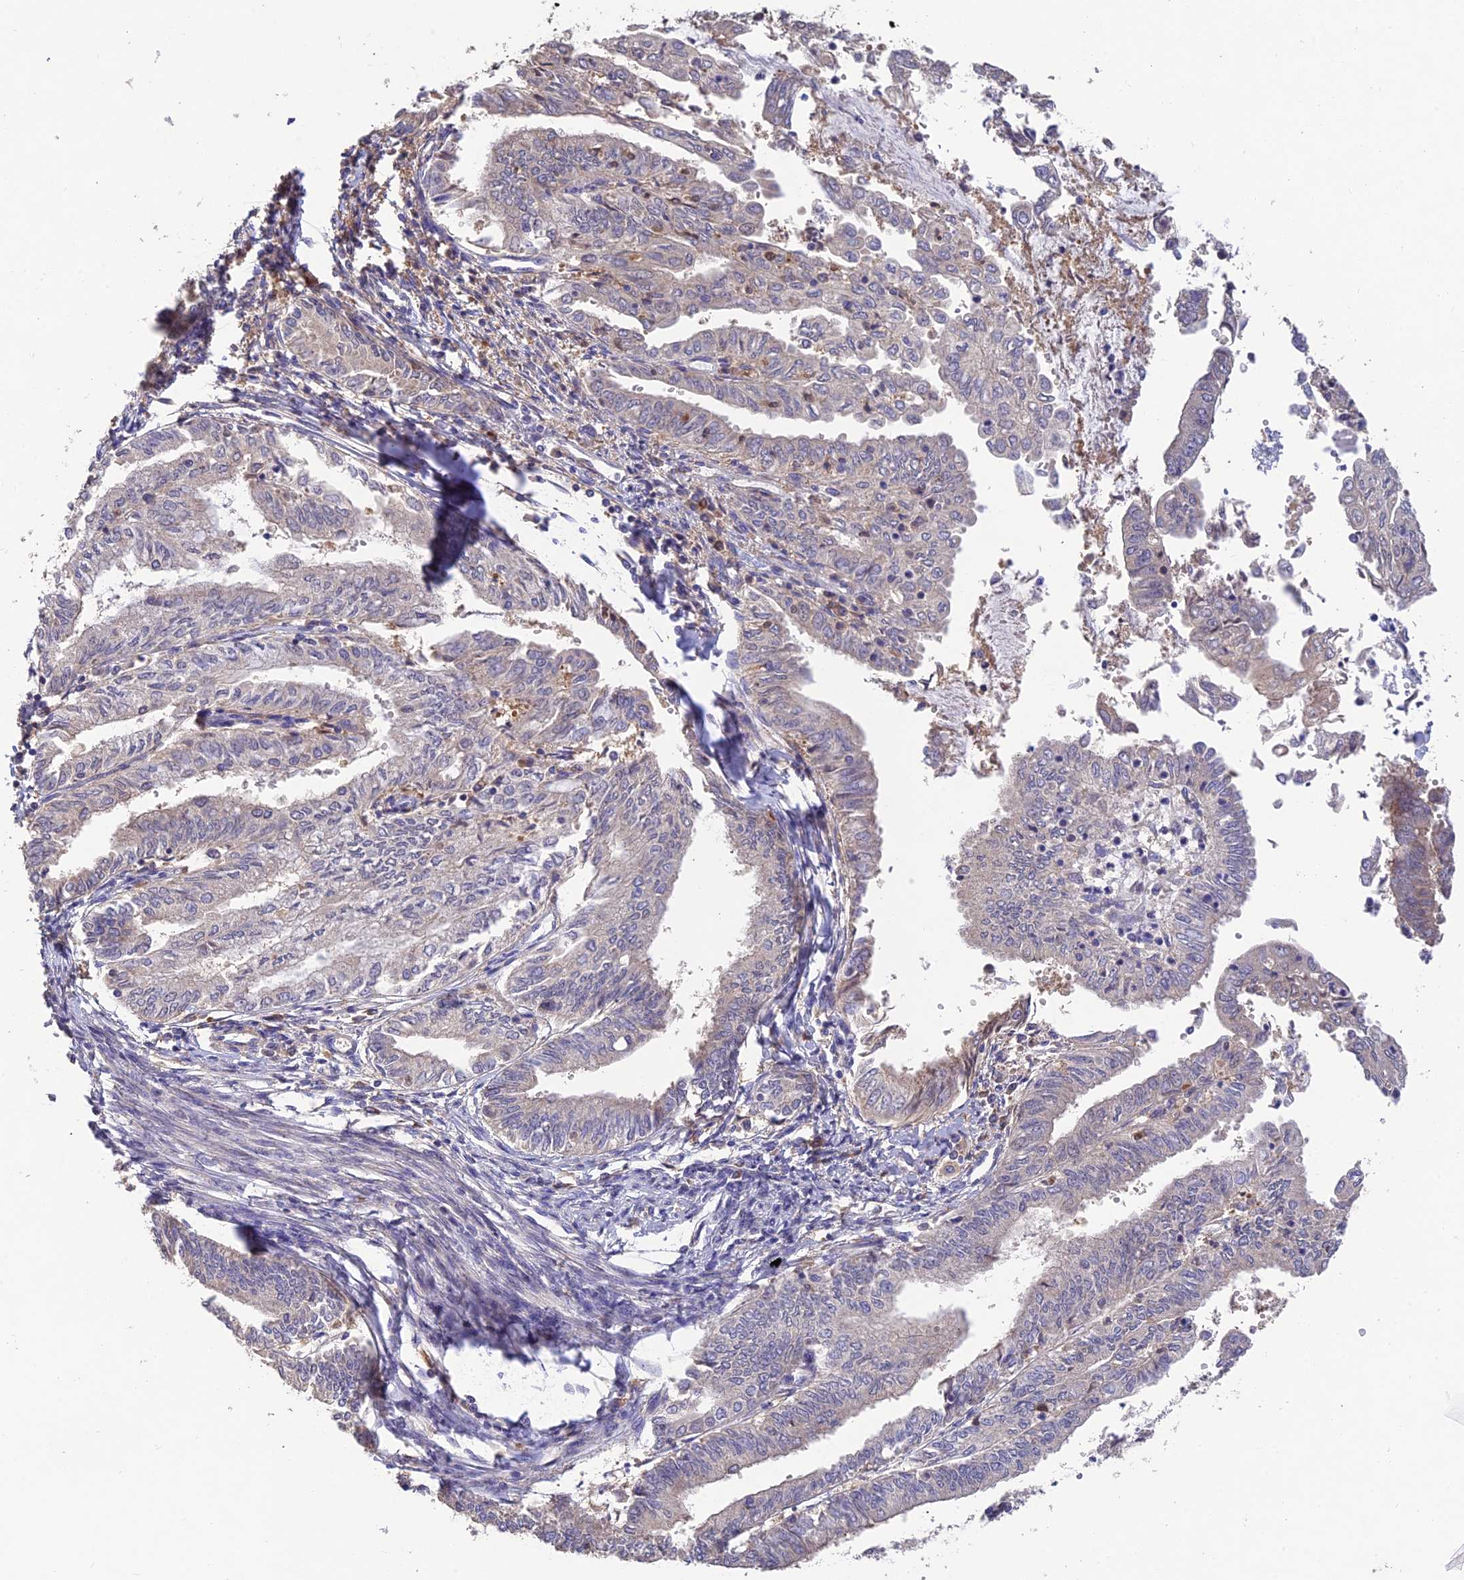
{"staining": {"intensity": "negative", "quantity": "none", "location": "none"}, "tissue": "endometrial cancer", "cell_type": "Tumor cells", "image_type": "cancer", "snomed": [{"axis": "morphology", "description": "Adenocarcinoma, NOS"}, {"axis": "topography", "description": "Endometrium"}], "caption": "IHC photomicrograph of neoplastic tissue: human endometrial cancer (adenocarcinoma) stained with DAB (3,3'-diaminobenzidine) exhibits no significant protein staining in tumor cells.", "gene": "DENND5B", "patient": {"sex": "female", "age": 66}}